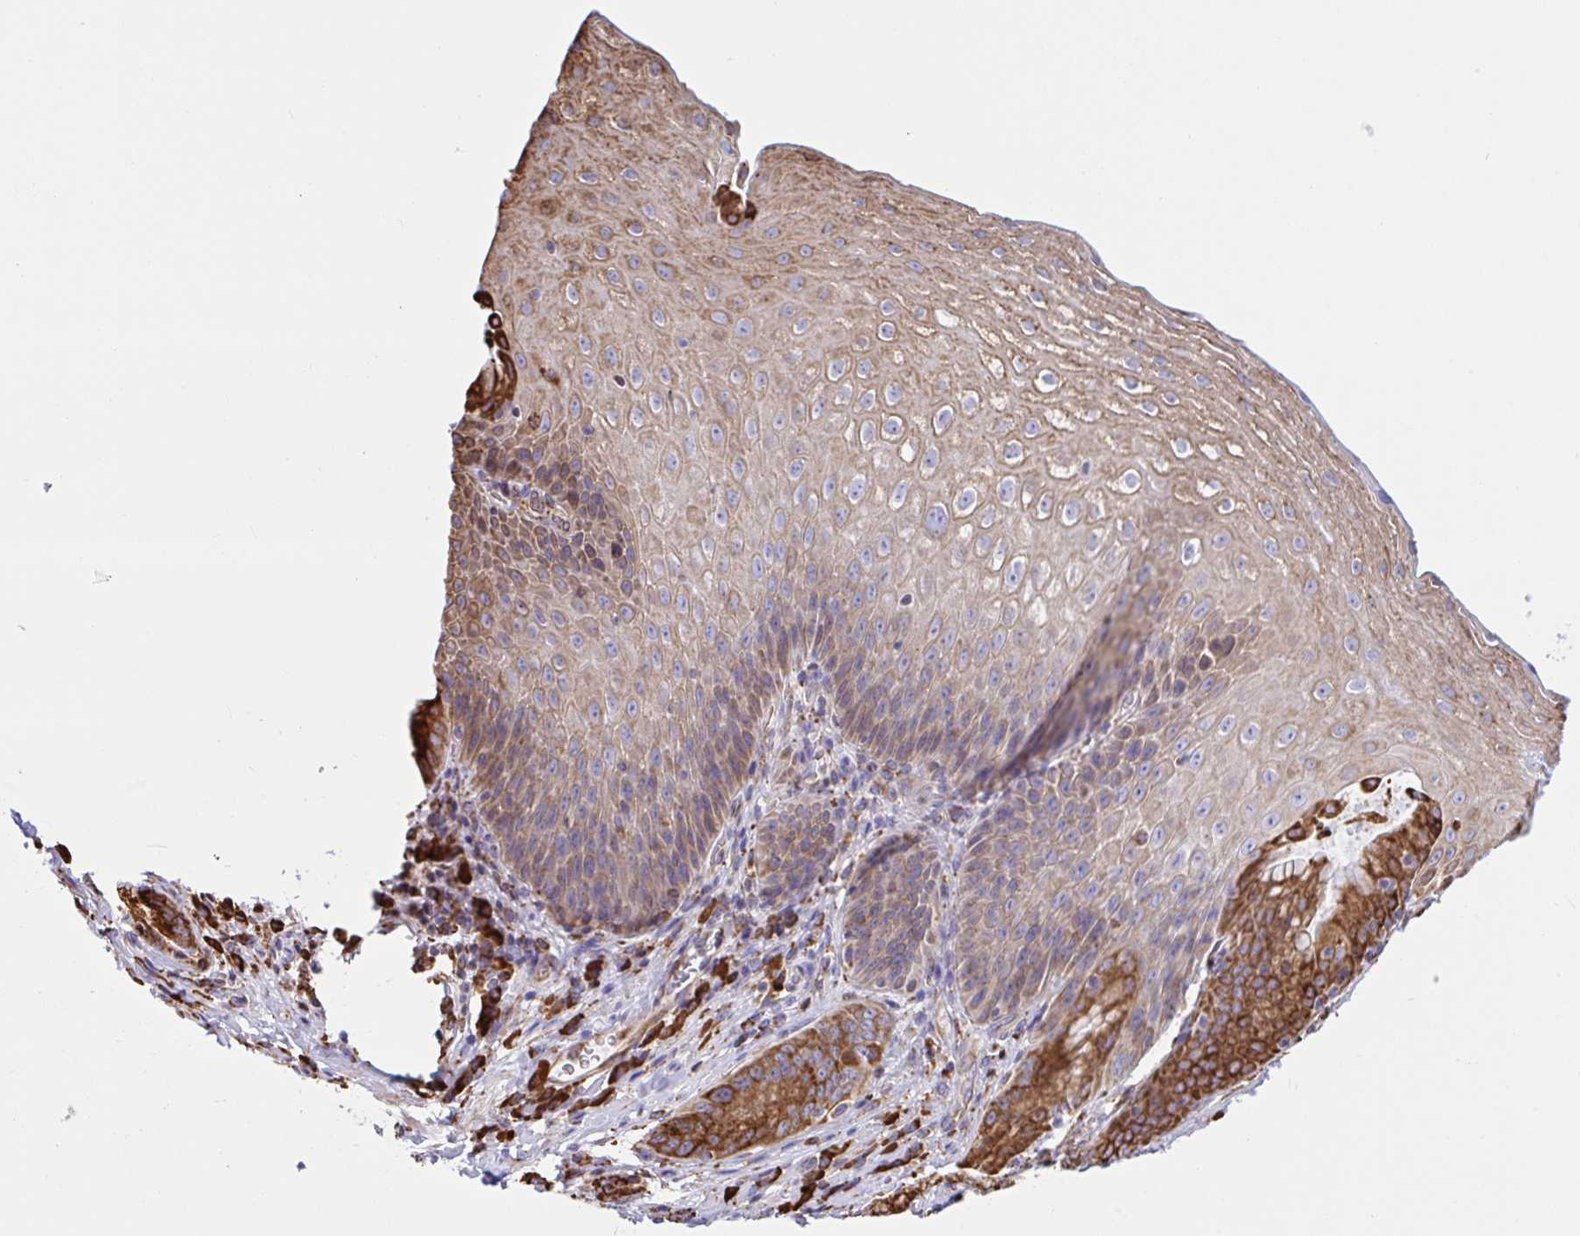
{"staining": {"intensity": "moderate", "quantity": "25%-75%", "location": "cytoplasmic/membranous"}, "tissue": "esophagus", "cell_type": "Squamous epithelial cells", "image_type": "normal", "snomed": [{"axis": "morphology", "description": "Normal tissue, NOS"}, {"axis": "topography", "description": "Esophagus"}], "caption": "Immunohistochemistry (IHC) image of unremarkable esophagus: human esophagus stained using IHC displays medium levels of moderate protein expression localized specifically in the cytoplasmic/membranous of squamous epithelial cells, appearing as a cytoplasmic/membranous brown color.", "gene": "CLGN", "patient": {"sex": "female", "age": 61}}